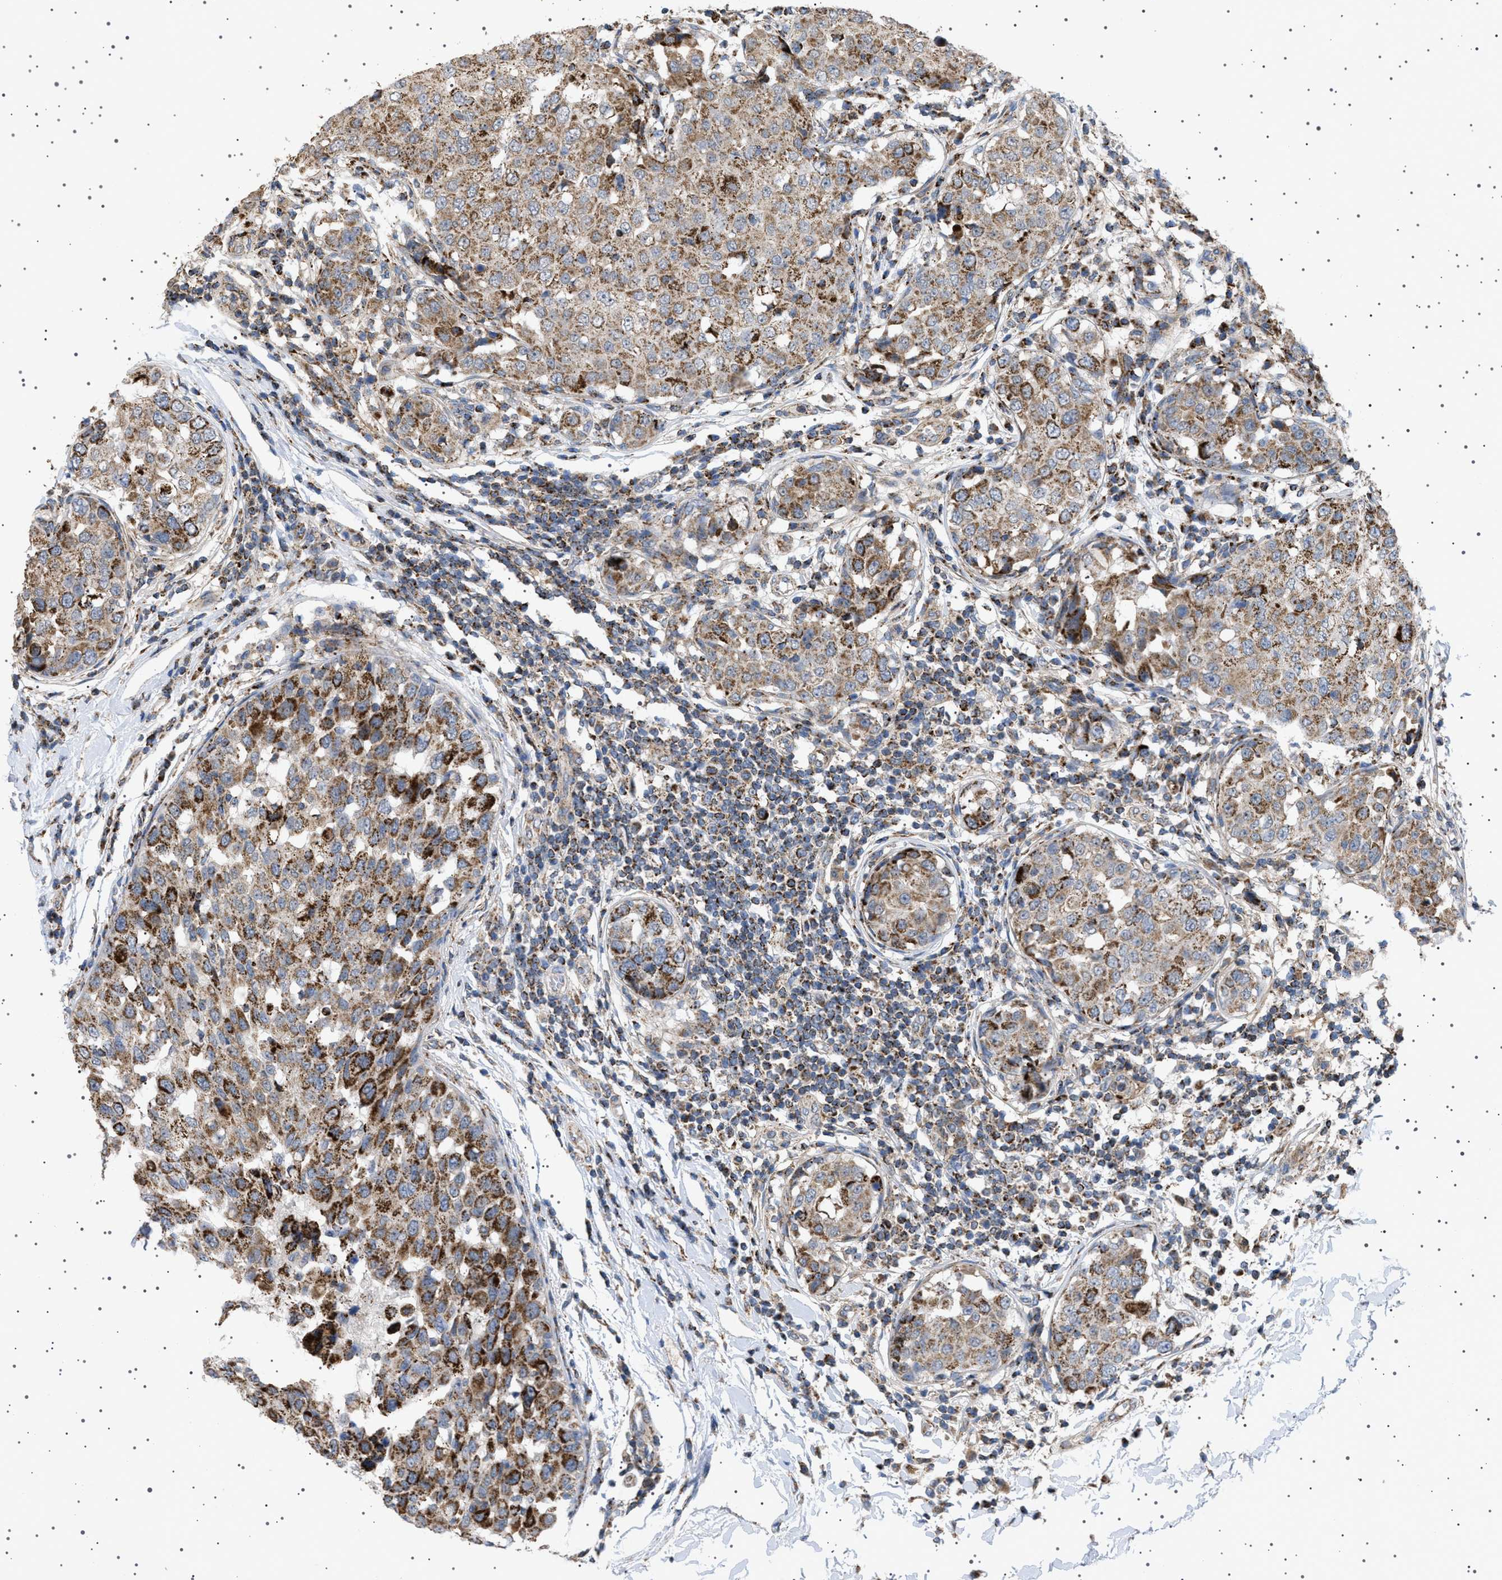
{"staining": {"intensity": "strong", "quantity": ">75%", "location": "cytoplasmic/membranous"}, "tissue": "breast cancer", "cell_type": "Tumor cells", "image_type": "cancer", "snomed": [{"axis": "morphology", "description": "Duct carcinoma"}, {"axis": "topography", "description": "Breast"}], "caption": "Invasive ductal carcinoma (breast) was stained to show a protein in brown. There is high levels of strong cytoplasmic/membranous staining in approximately >75% of tumor cells.", "gene": "UBXN8", "patient": {"sex": "female", "age": 27}}